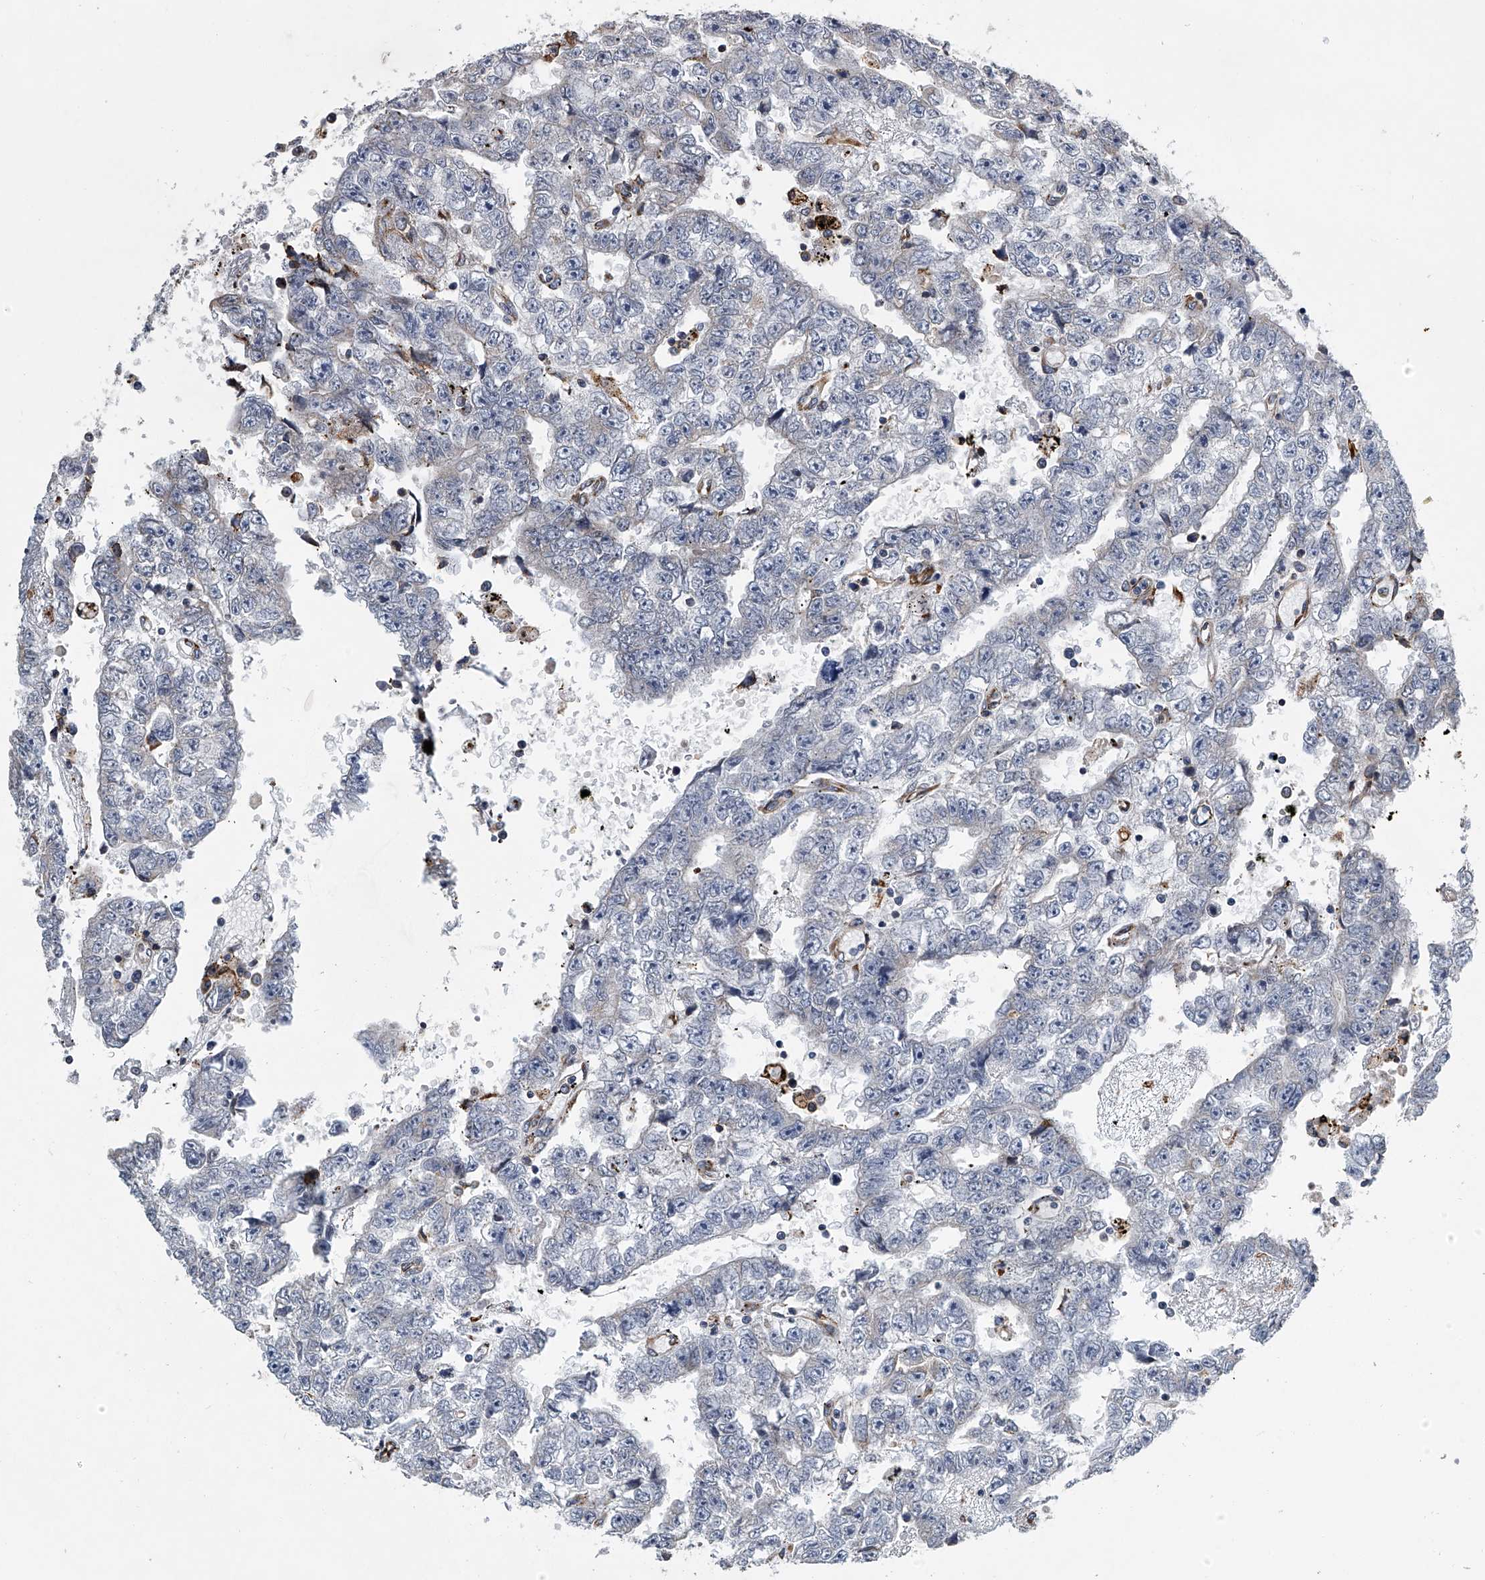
{"staining": {"intensity": "negative", "quantity": "none", "location": "none"}, "tissue": "testis cancer", "cell_type": "Tumor cells", "image_type": "cancer", "snomed": [{"axis": "morphology", "description": "Carcinoma, Embryonal, NOS"}, {"axis": "topography", "description": "Testis"}], "caption": "Tumor cells show no significant positivity in testis embryonal carcinoma.", "gene": "TMEM63C", "patient": {"sex": "male", "age": 25}}